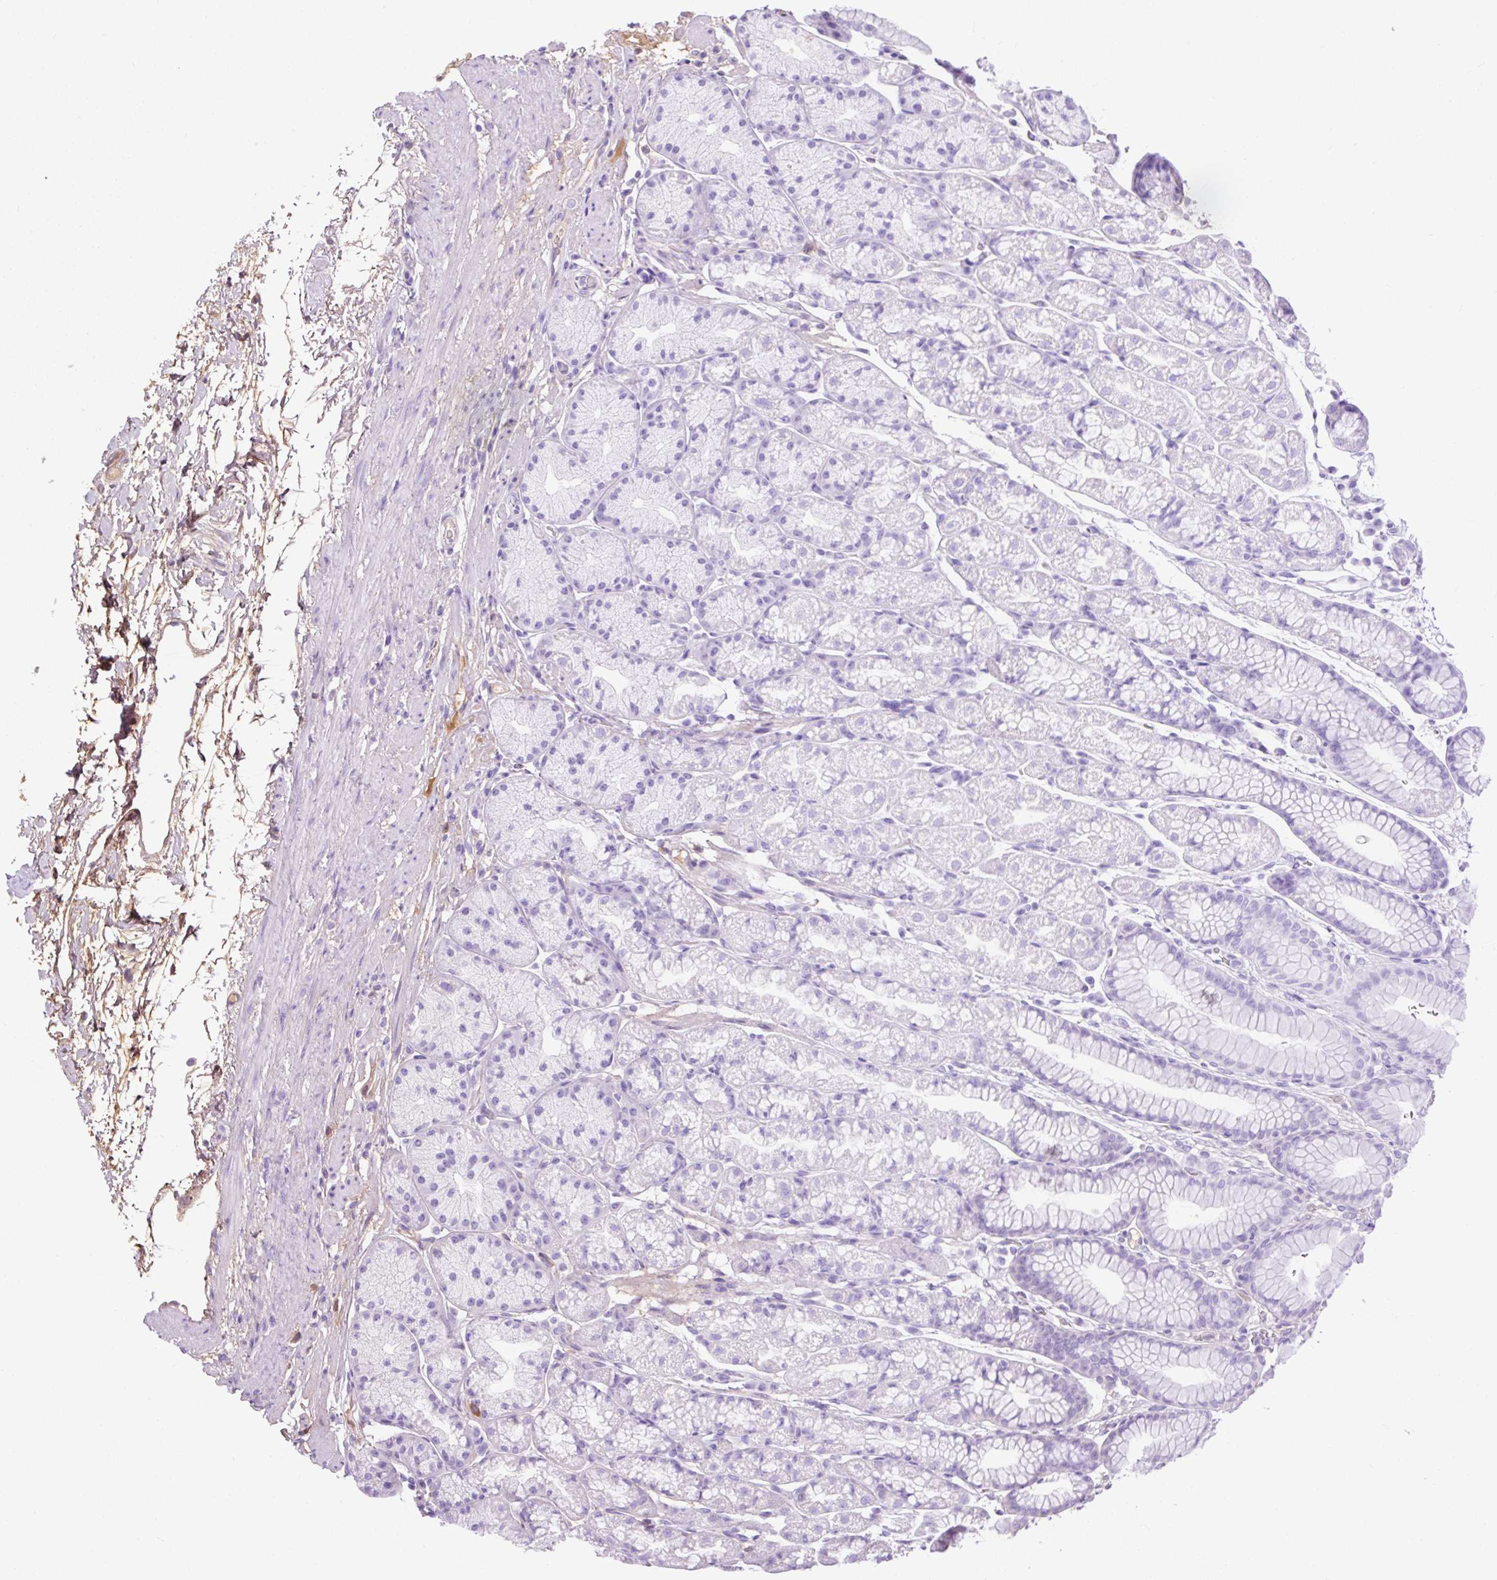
{"staining": {"intensity": "negative", "quantity": "none", "location": "none"}, "tissue": "stomach", "cell_type": "Glandular cells", "image_type": "normal", "snomed": [{"axis": "morphology", "description": "Normal tissue, NOS"}, {"axis": "topography", "description": "Stomach, lower"}], "caption": "IHC image of benign stomach: stomach stained with DAB (3,3'-diaminobenzidine) exhibits no significant protein positivity in glandular cells.", "gene": "CLEC3B", "patient": {"sex": "male", "age": 67}}